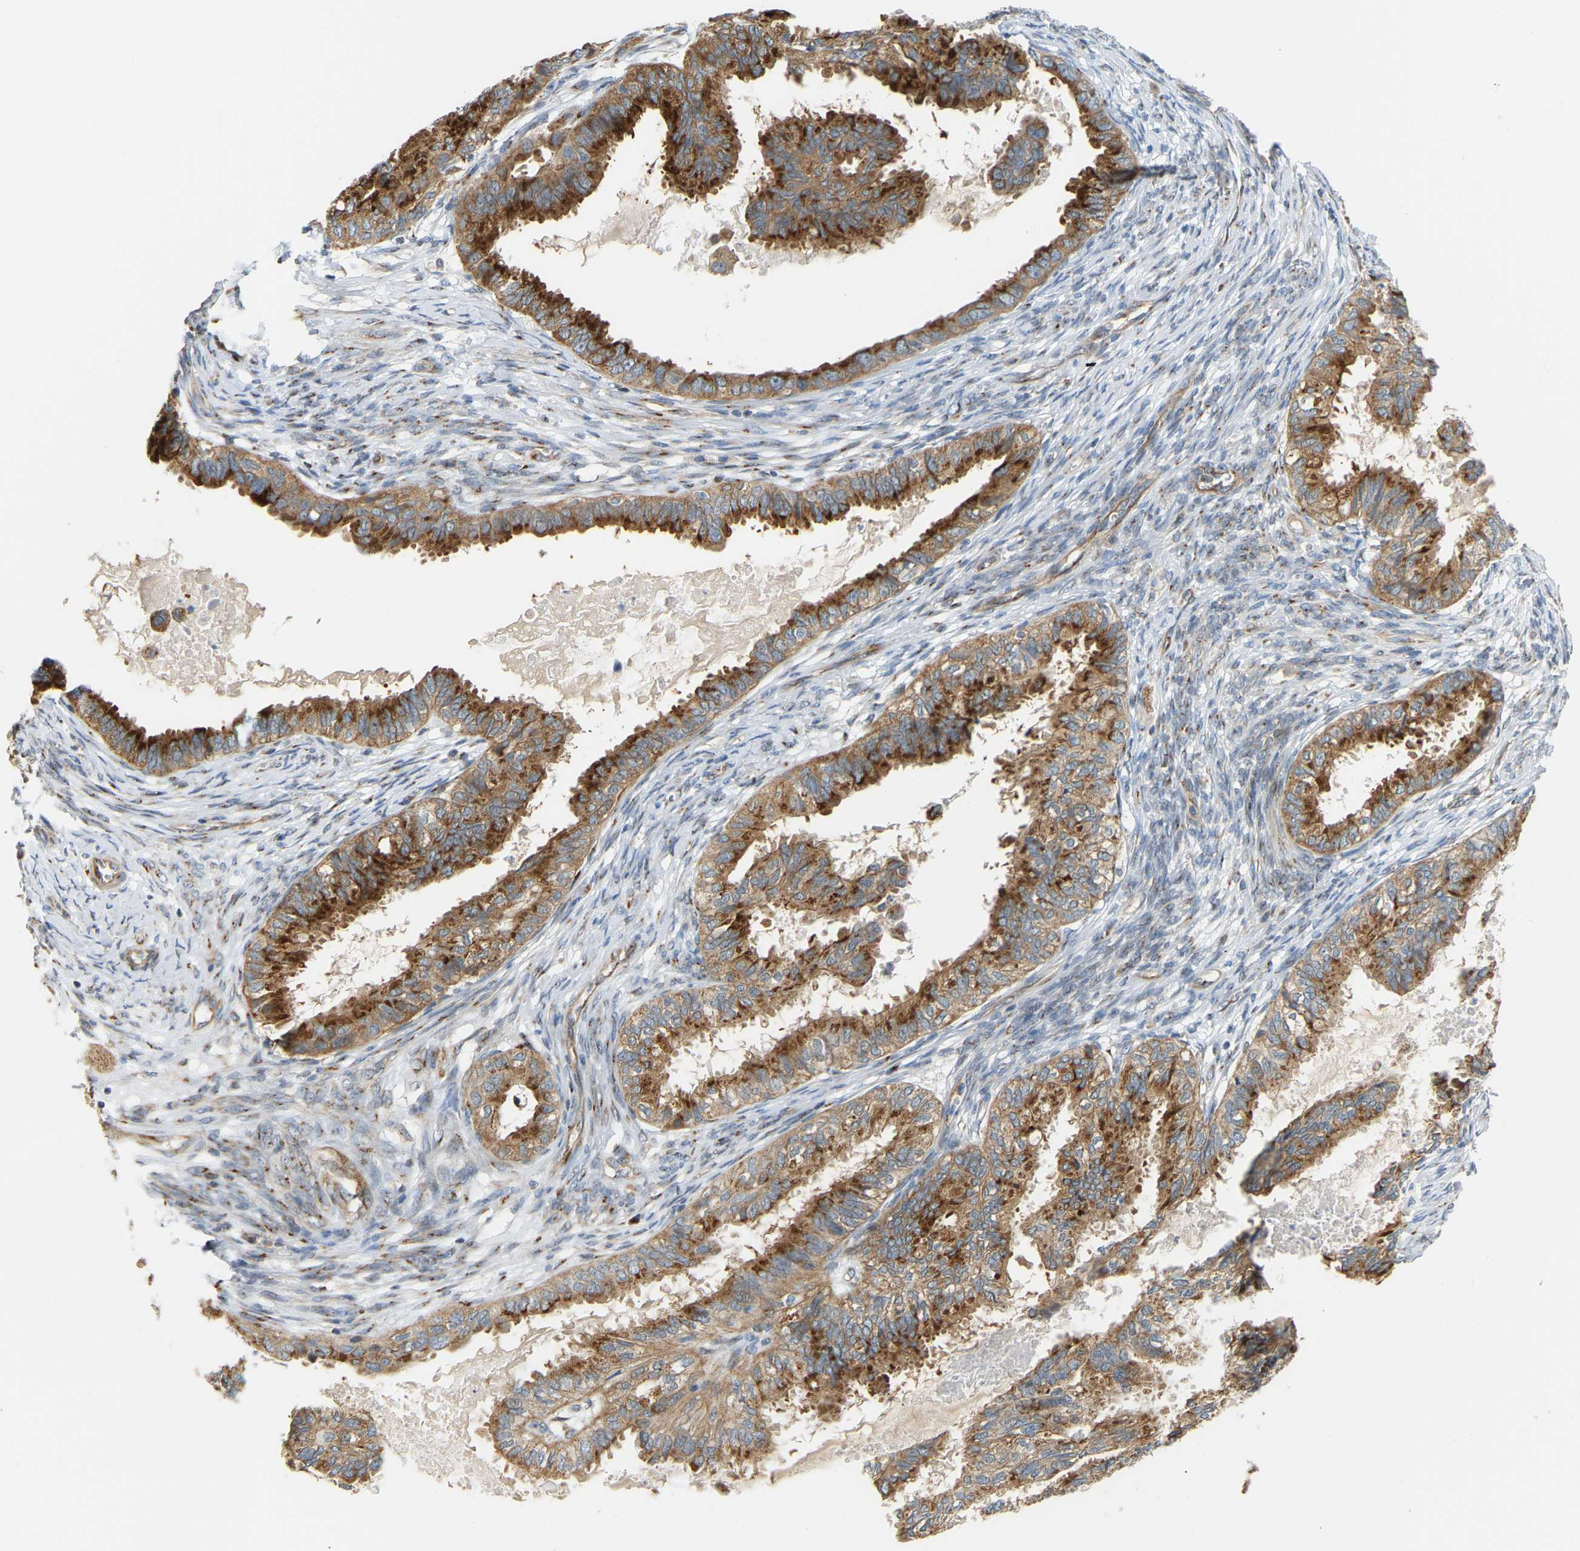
{"staining": {"intensity": "strong", "quantity": ">75%", "location": "cytoplasmic/membranous"}, "tissue": "cervical cancer", "cell_type": "Tumor cells", "image_type": "cancer", "snomed": [{"axis": "morphology", "description": "Normal tissue, NOS"}, {"axis": "morphology", "description": "Adenocarcinoma, NOS"}, {"axis": "topography", "description": "Cervix"}, {"axis": "topography", "description": "Endometrium"}], "caption": "Immunohistochemical staining of human adenocarcinoma (cervical) displays high levels of strong cytoplasmic/membranous protein expression in approximately >75% of tumor cells. Ihc stains the protein in brown and the nuclei are stained blue.", "gene": "YIPF2", "patient": {"sex": "female", "age": 86}}